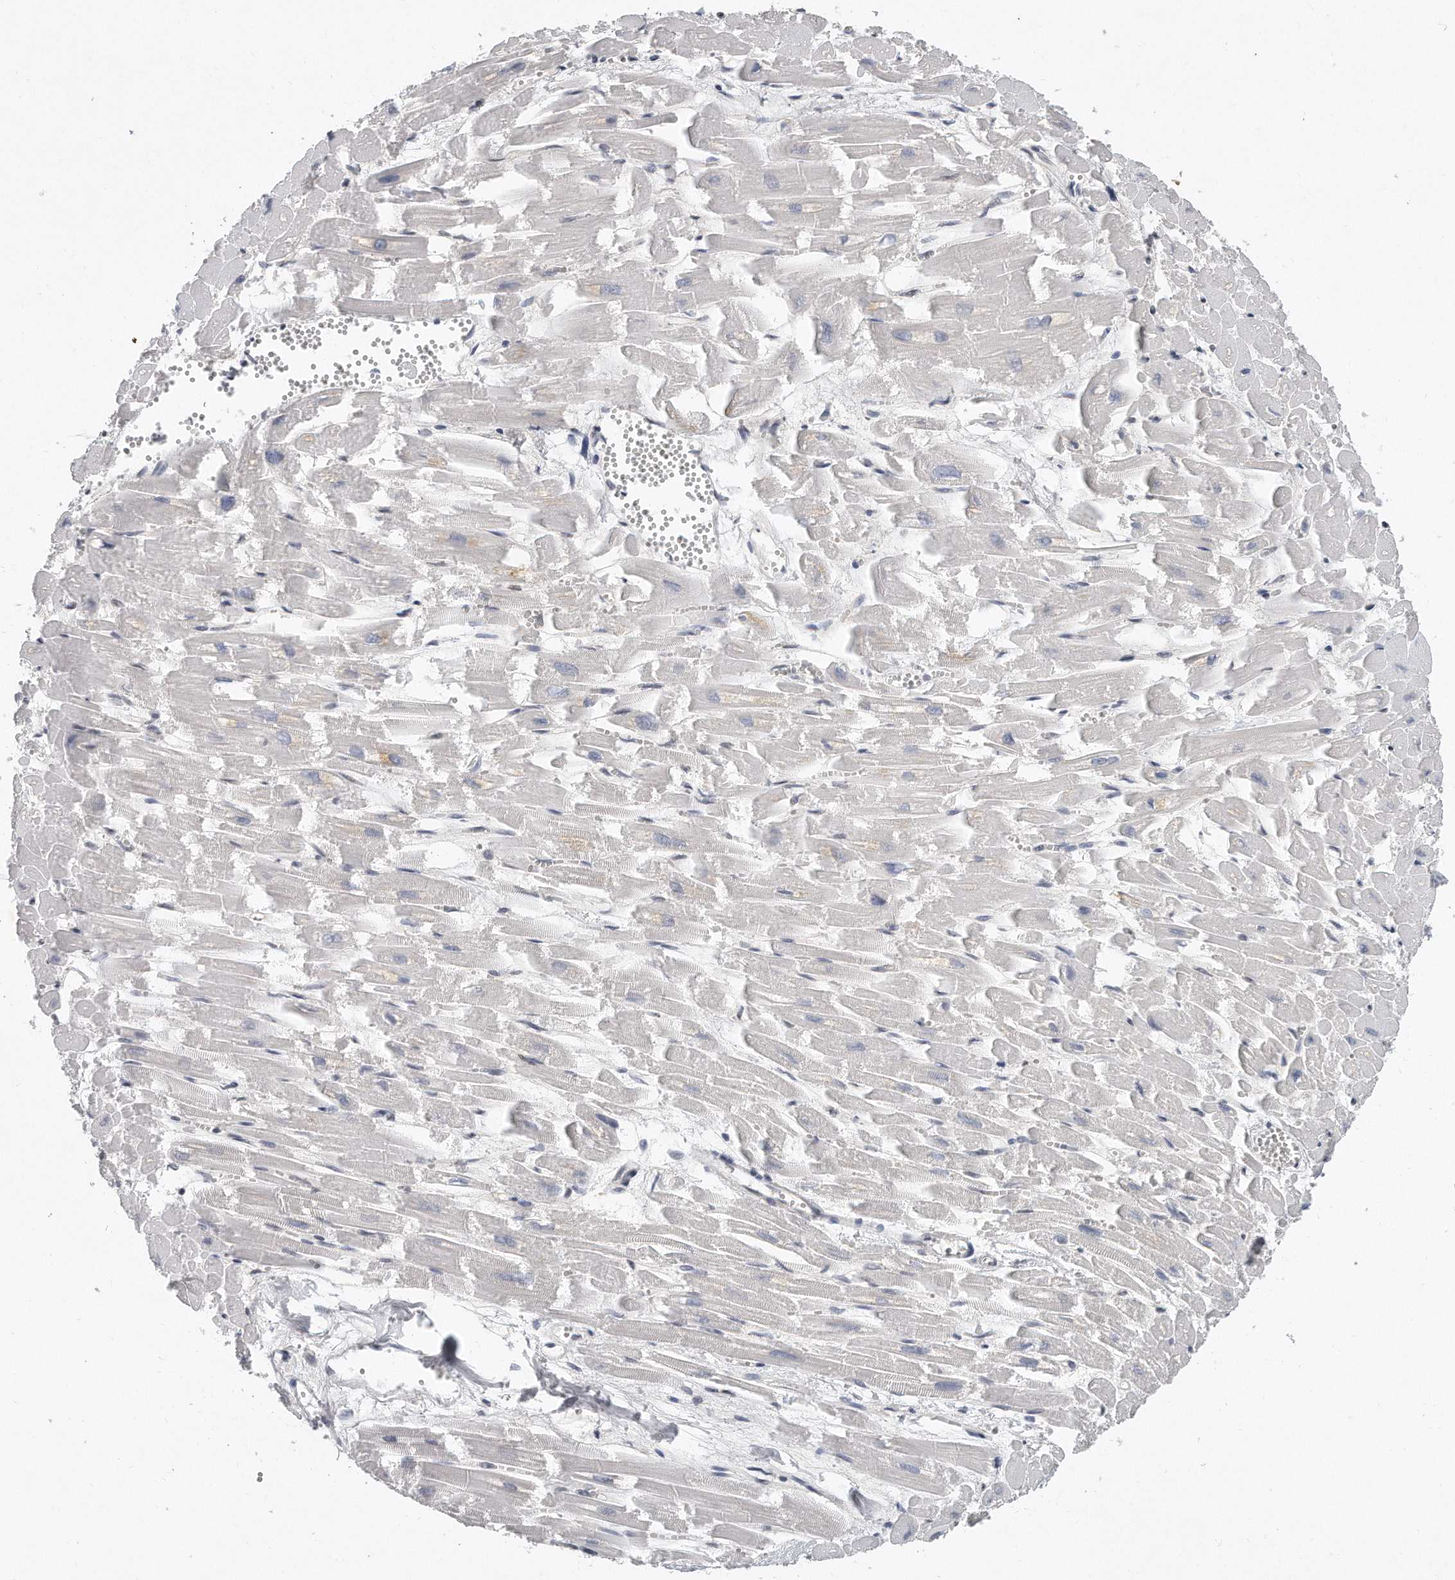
{"staining": {"intensity": "negative", "quantity": "none", "location": "none"}, "tissue": "heart muscle", "cell_type": "Cardiomyocytes", "image_type": "normal", "snomed": [{"axis": "morphology", "description": "Normal tissue, NOS"}, {"axis": "topography", "description": "Heart"}], "caption": "Immunohistochemistry (IHC) photomicrograph of normal human heart muscle stained for a protein (brown), which reveals no positivity in cardiomyocytes. (DAB (3,3'-diaminobenzidine) immunohistochemistry visualized using brightfield microscopy, high magnification).", "gene": "CTBP2", "patient": {"sex": "male", "age": 54}}